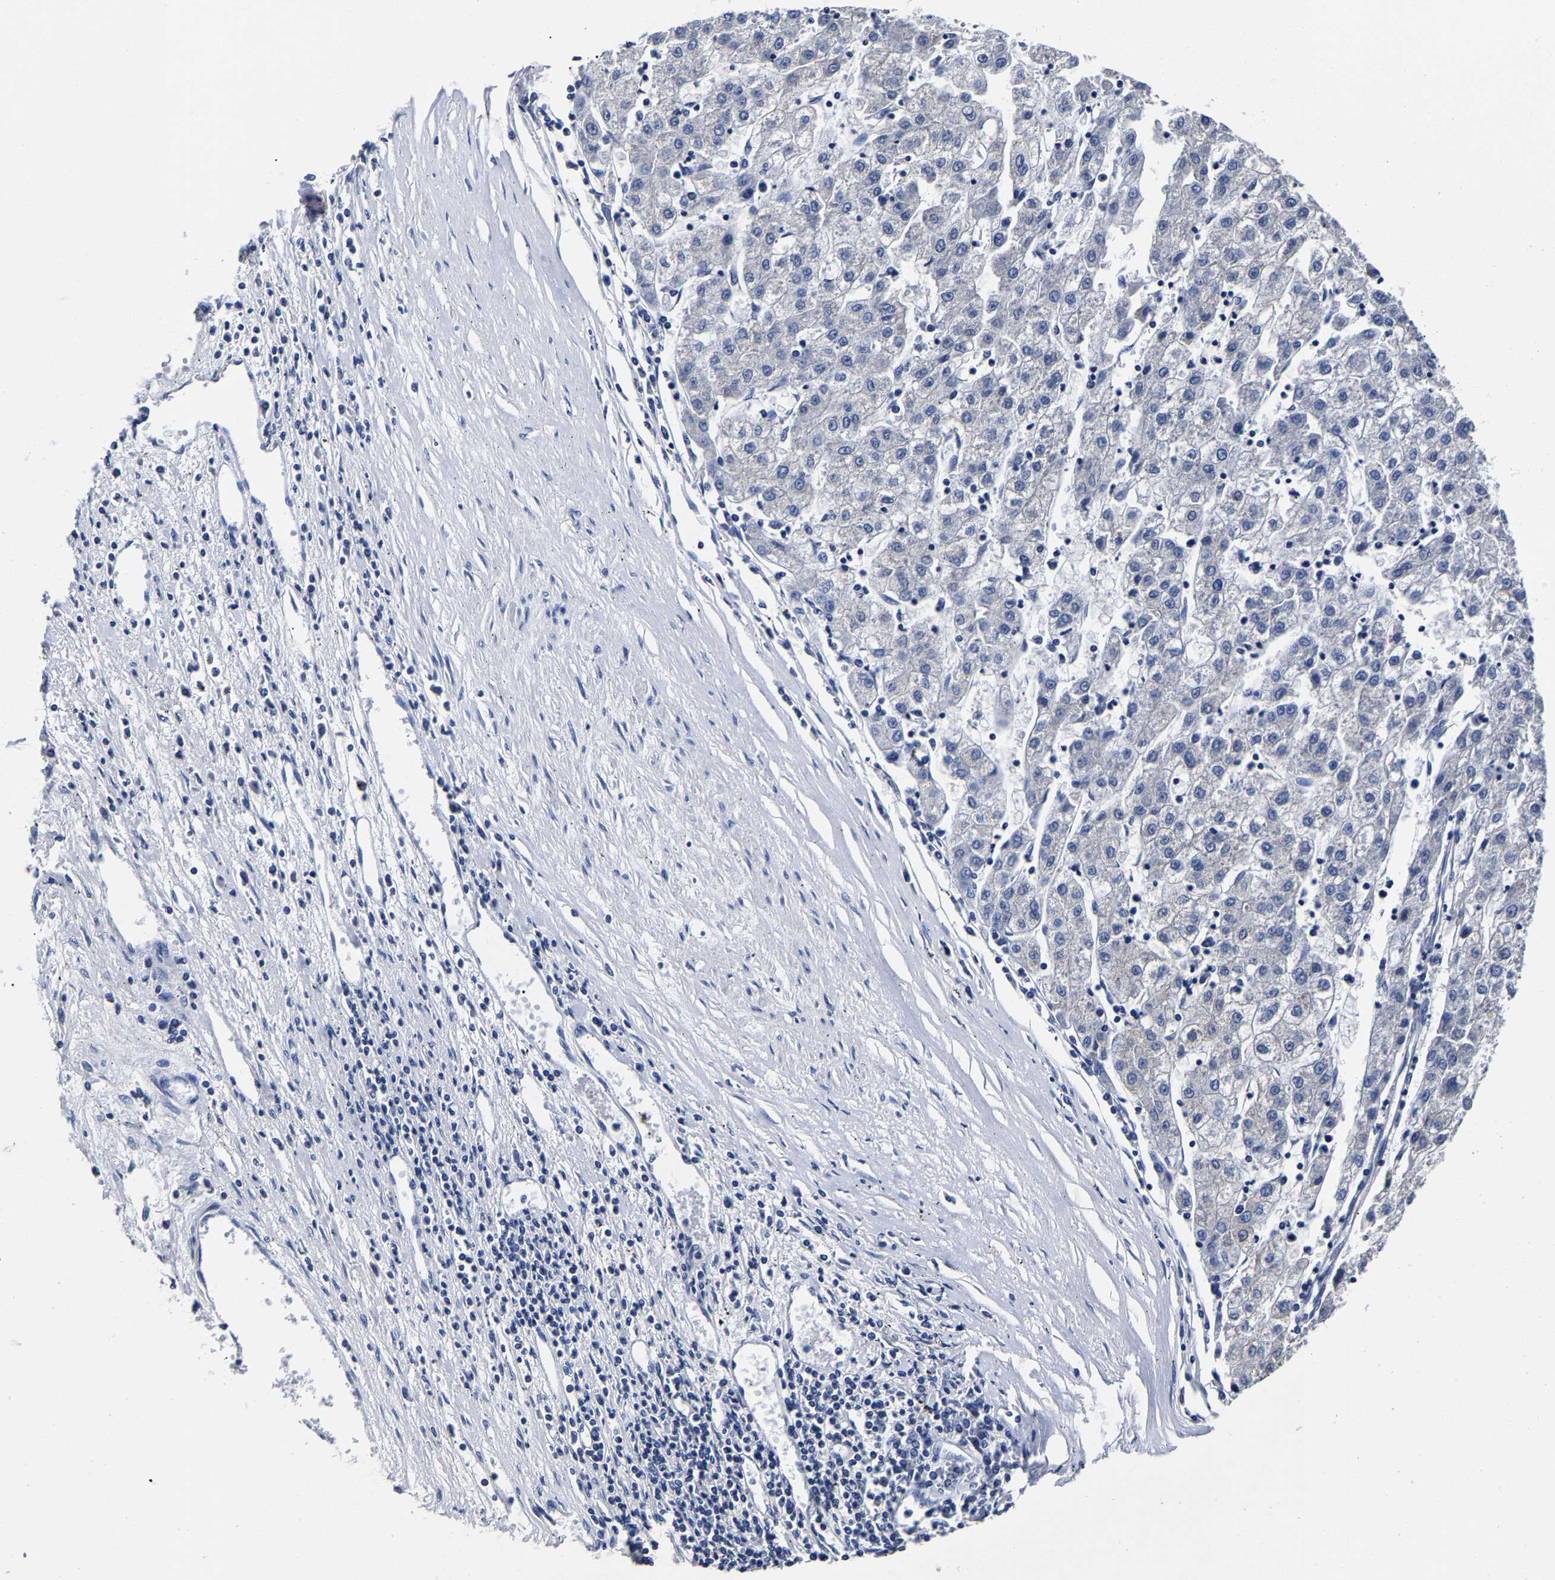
{"staining": {"intensity": "negative", "quantity": "none", "location": "none"}, "tissue": "liver cancer", "cell_type": "Tumor cells", "image_type": "cancer", "snomed": [{"axis": "morphology", "description": "Carcinoma, Hepatocellular, NOS"}, {"axis": "topography", "description": "Liver"}], "caption": "Tumor cells show no significant expression in hepatocellular carcinoma (liver).", "gene": "AKAP4", "patient": {"sex": "male", "age": 72}}